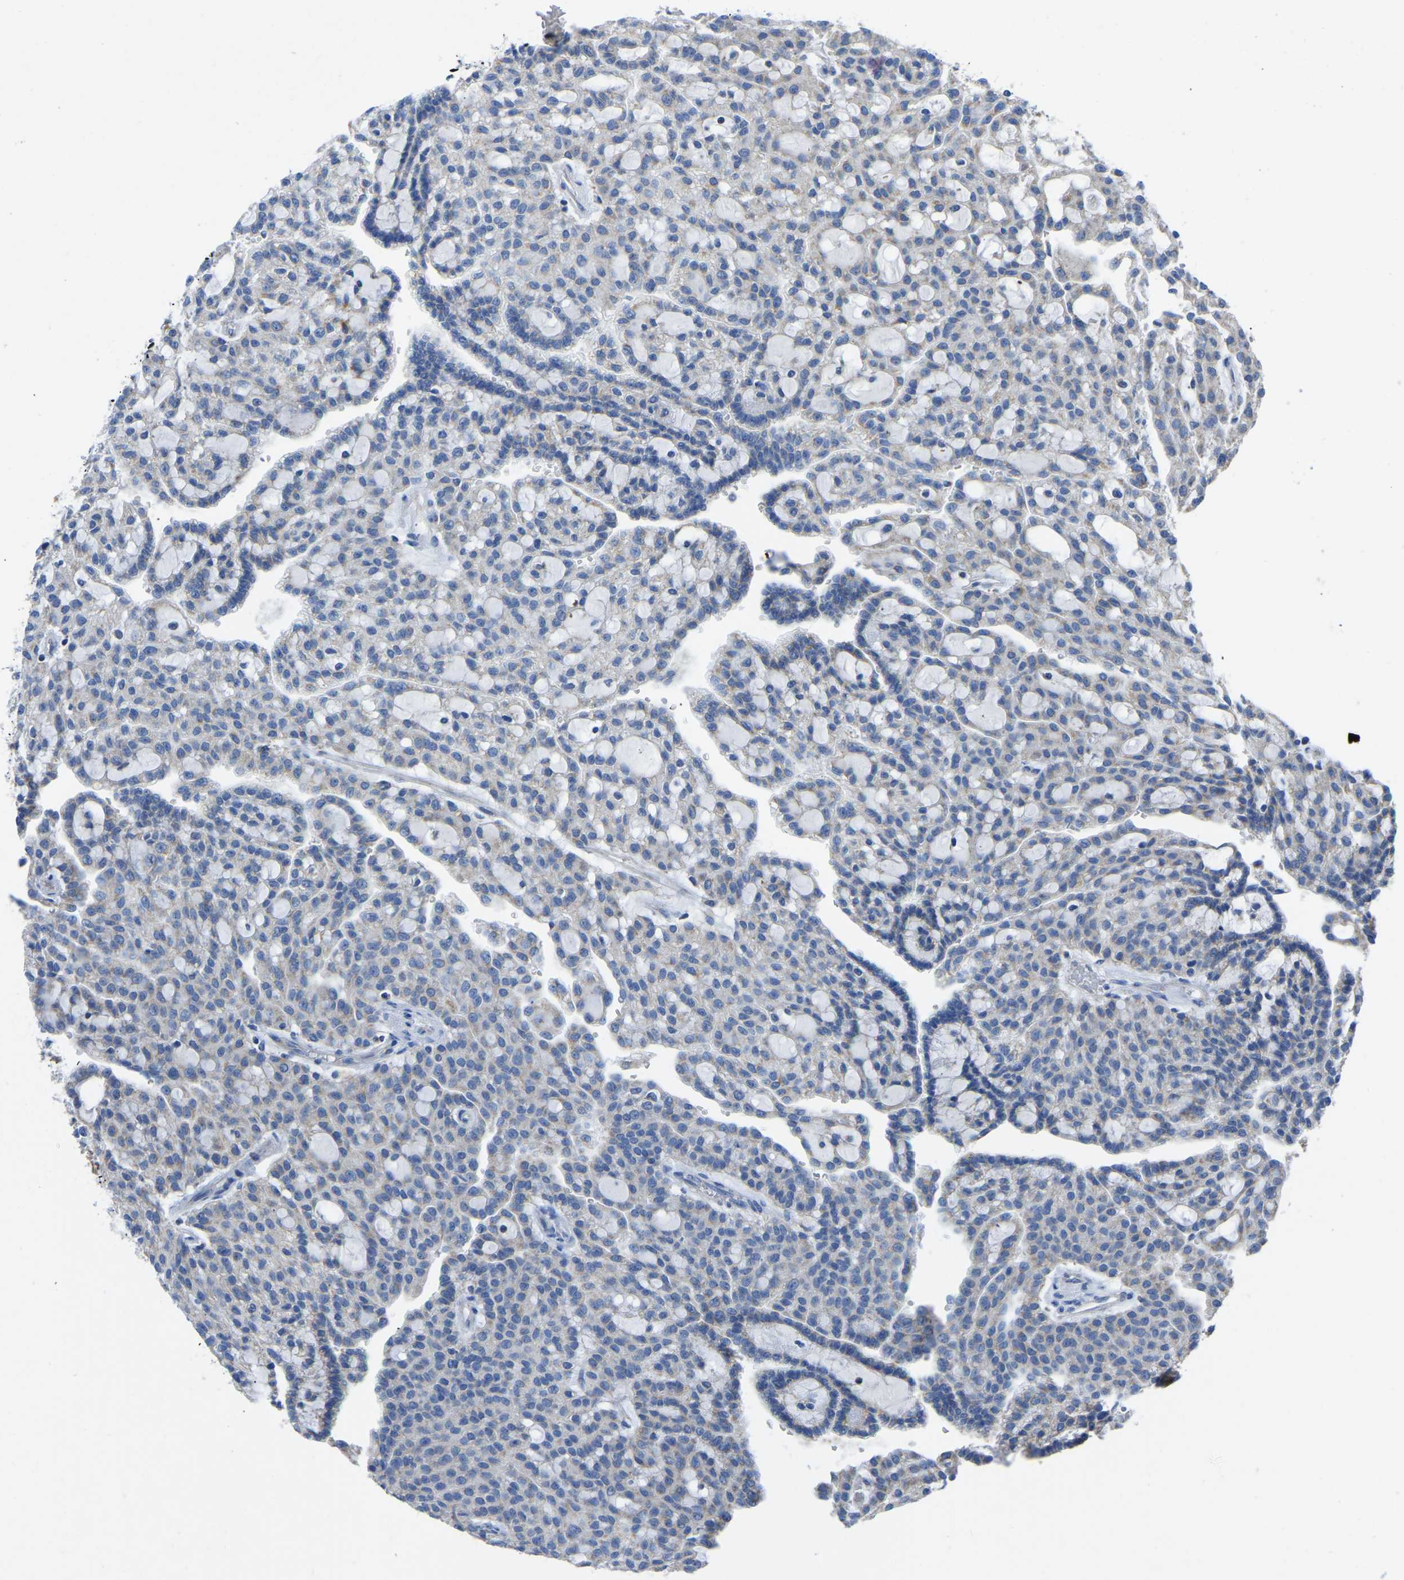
{"staining": {"intensity": "moderate", "quantity": "25%-75%", "location": "cytoplasmic/membranous"}, "tissue": "renal cancer", "cell_type": "Tumor cells", "image_type": "cancer", "snomed": [{"axis": "morphology", "description": "Adenocarcinoma, NOS"}, {"axis": "topography", "description": "Kidney"}], "caption": "Protein analysis of renal cancer (adenocarcinoma) tissue shows moderate cytoplasmic/membranous staining in approximately 25%-75% of tumor cells.", "gene": "ETFA", "patient": {"sex": "male", "age": 63}}